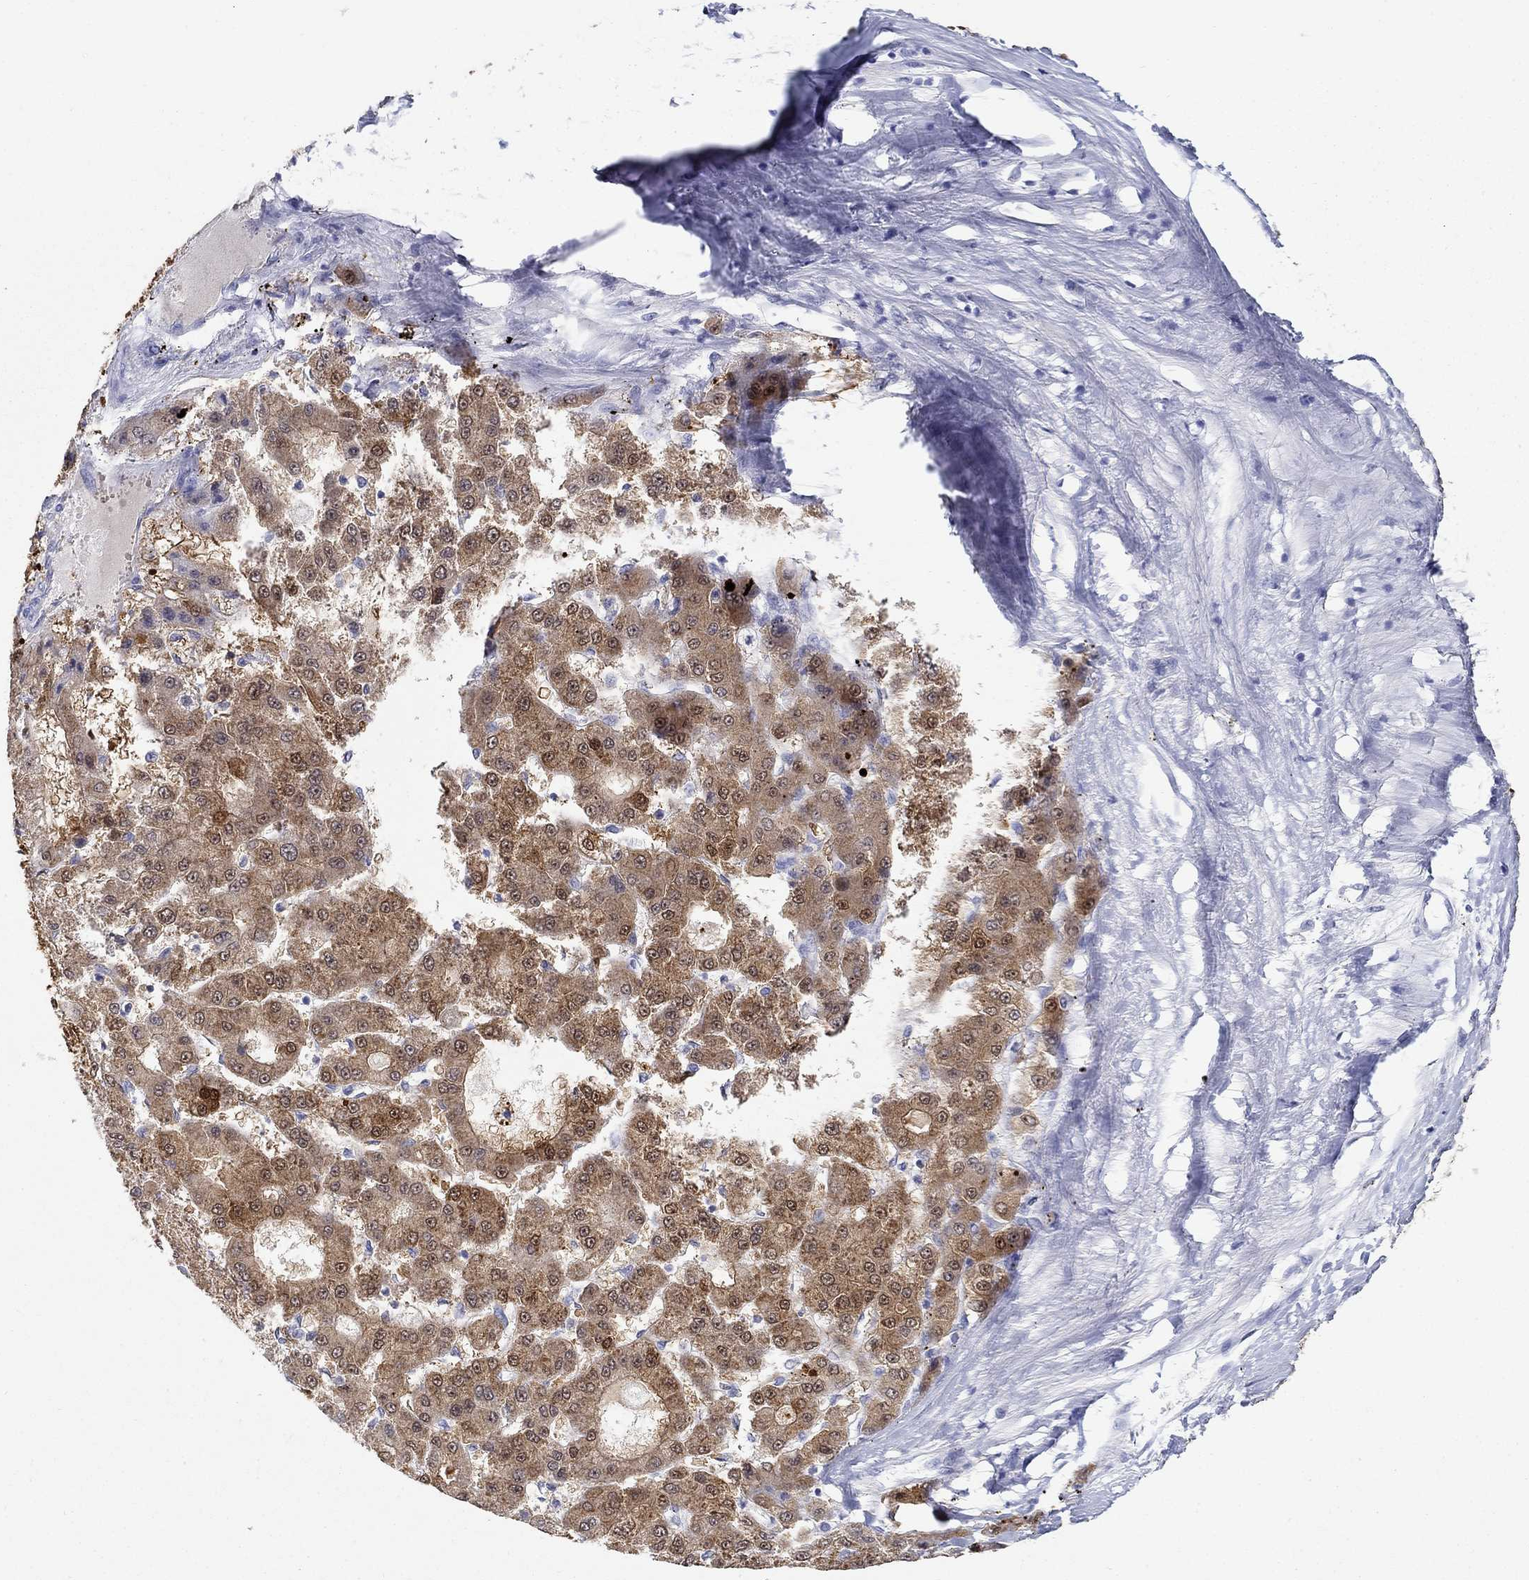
{"staining": {"intensity": "strong", "quantity": "25%-75%", "location": "cytoplasmic/membranous,nuclear"}, "tissue": "liver cancer", "cell_type": "Tumor cells", "image_type": "cancer", "snomed": [{"axis": "morphology", "description": "Carcinoma, Hepatocellular, NOS"}, {"axis": "topography", "description": "Liver"}], "caption": "Brown immunohistochemical staining in human liver hepatocellular carcinoma exhibits strong cytoplasmic/membranous and nuclear staining in approximately 25%-75% of tumor cells.", "gene": "AKR1C2", "patient": {"sex": "male", "age": 70}}